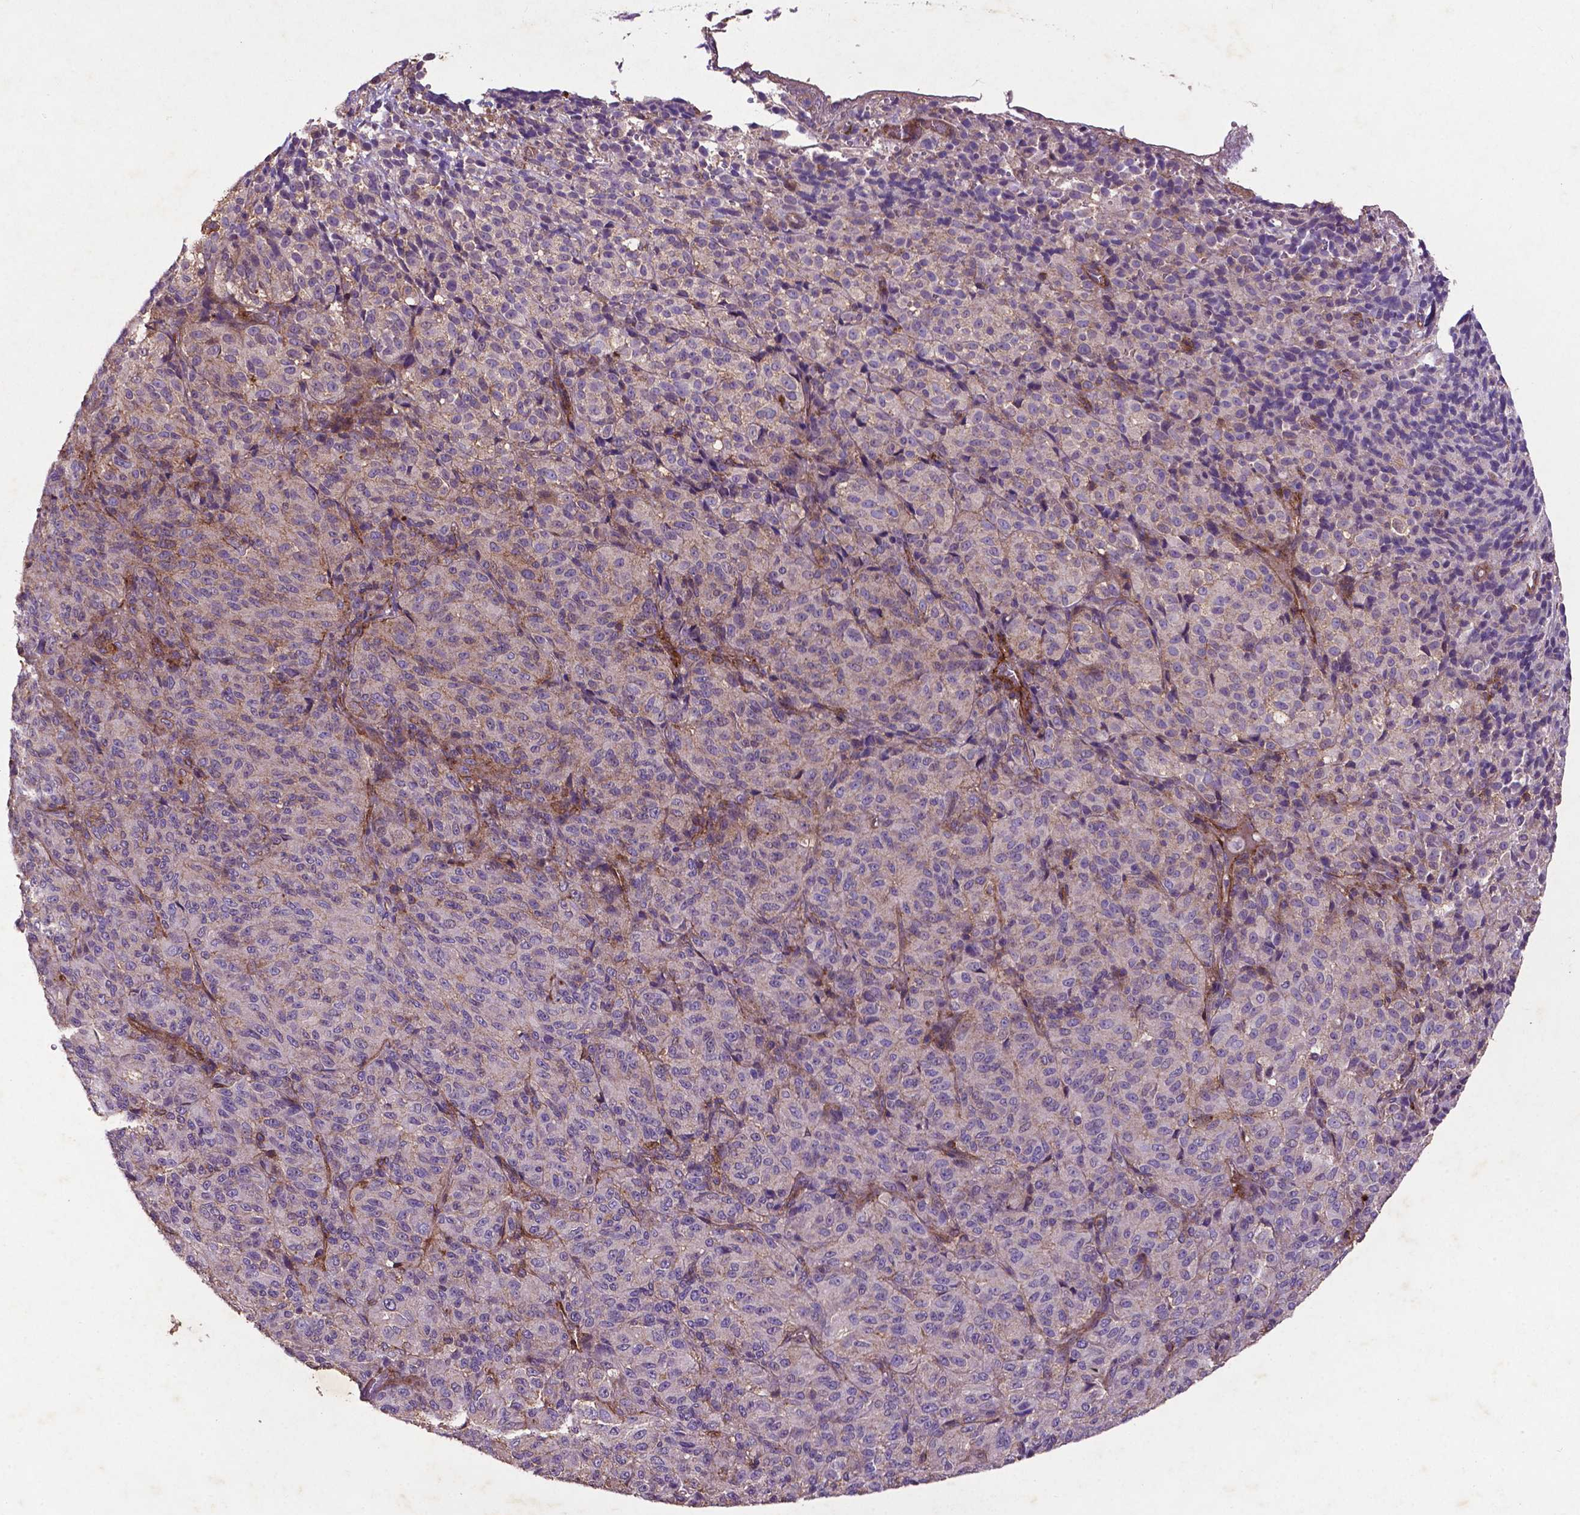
{"staining": {"intensity": "negative", "quantity": "none", "location": "none"}, "tissue": "melanoma", "cell_type": "Tumor cells", "image_type": "cancer", "snomed": [{"axis": "morphology", "description": "Malignant melanoma, Metastatic site"}, {"axis": "topography", "description": "Brain"}], "caption": "Human melanoma stained for a protein using immunohistochemistry reveals no expression in tumor cells.", "gene": "RRAS", "patient": {"sex": "female", "age": 56}}